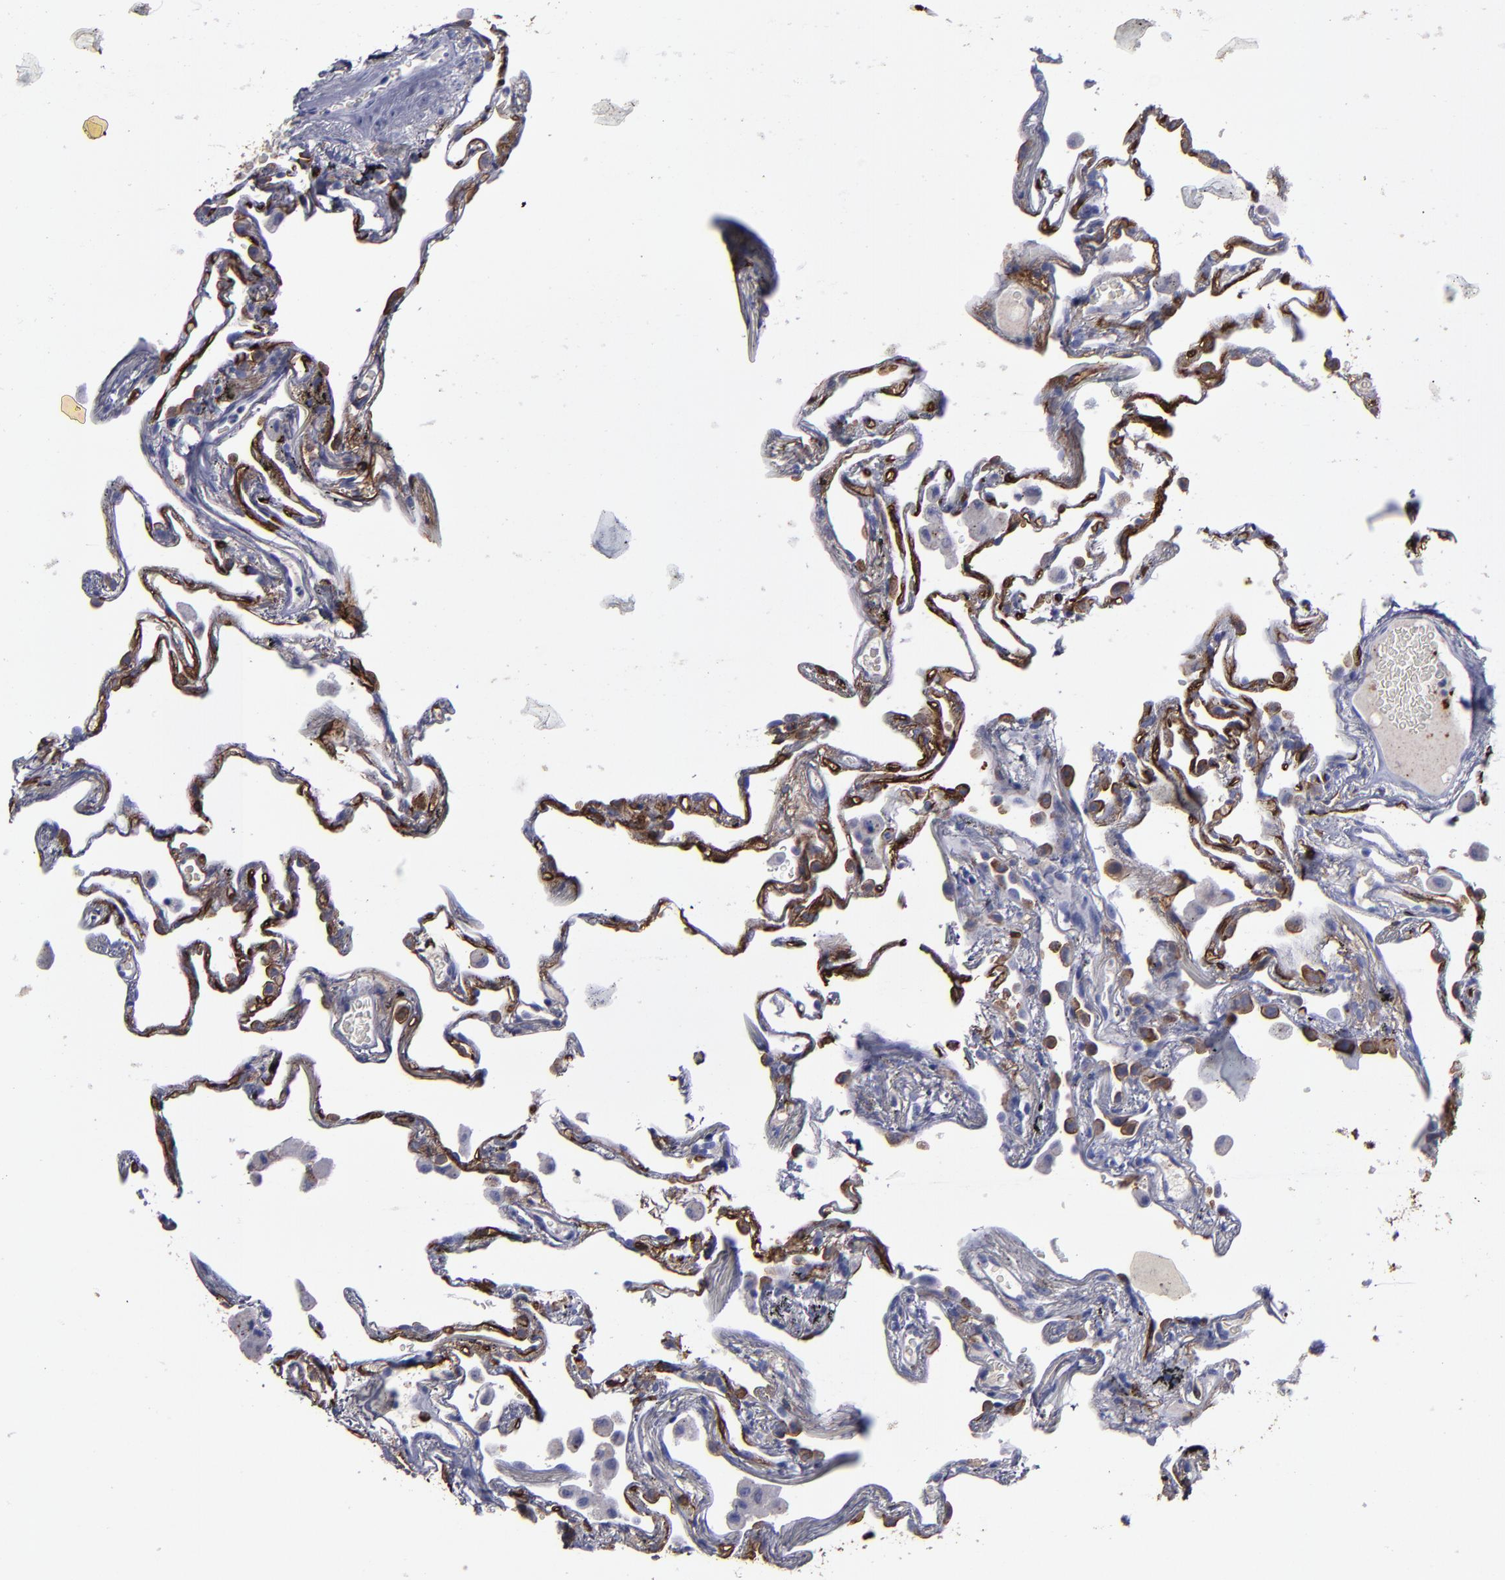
{"staining": {"intensity": "negative", "quantity": "none", "location": "none"}, "tissue": "lung", "cell_type": "Alveolar cells", "image_type": "normal", "snomed": [{"axis": "morphology", "description": "Normal tissue, NOS"}, {"axis": "morphology", "description": "Inflammation, NOS"}, {"axis": "topography", "description": "Lung"}], "caption": "An immunohistochemistry image of normal lung is shown. There is no staining in alveolar cells of lung.", "gene": "CD36", "patient": {"sex": "male", "age": 69}}